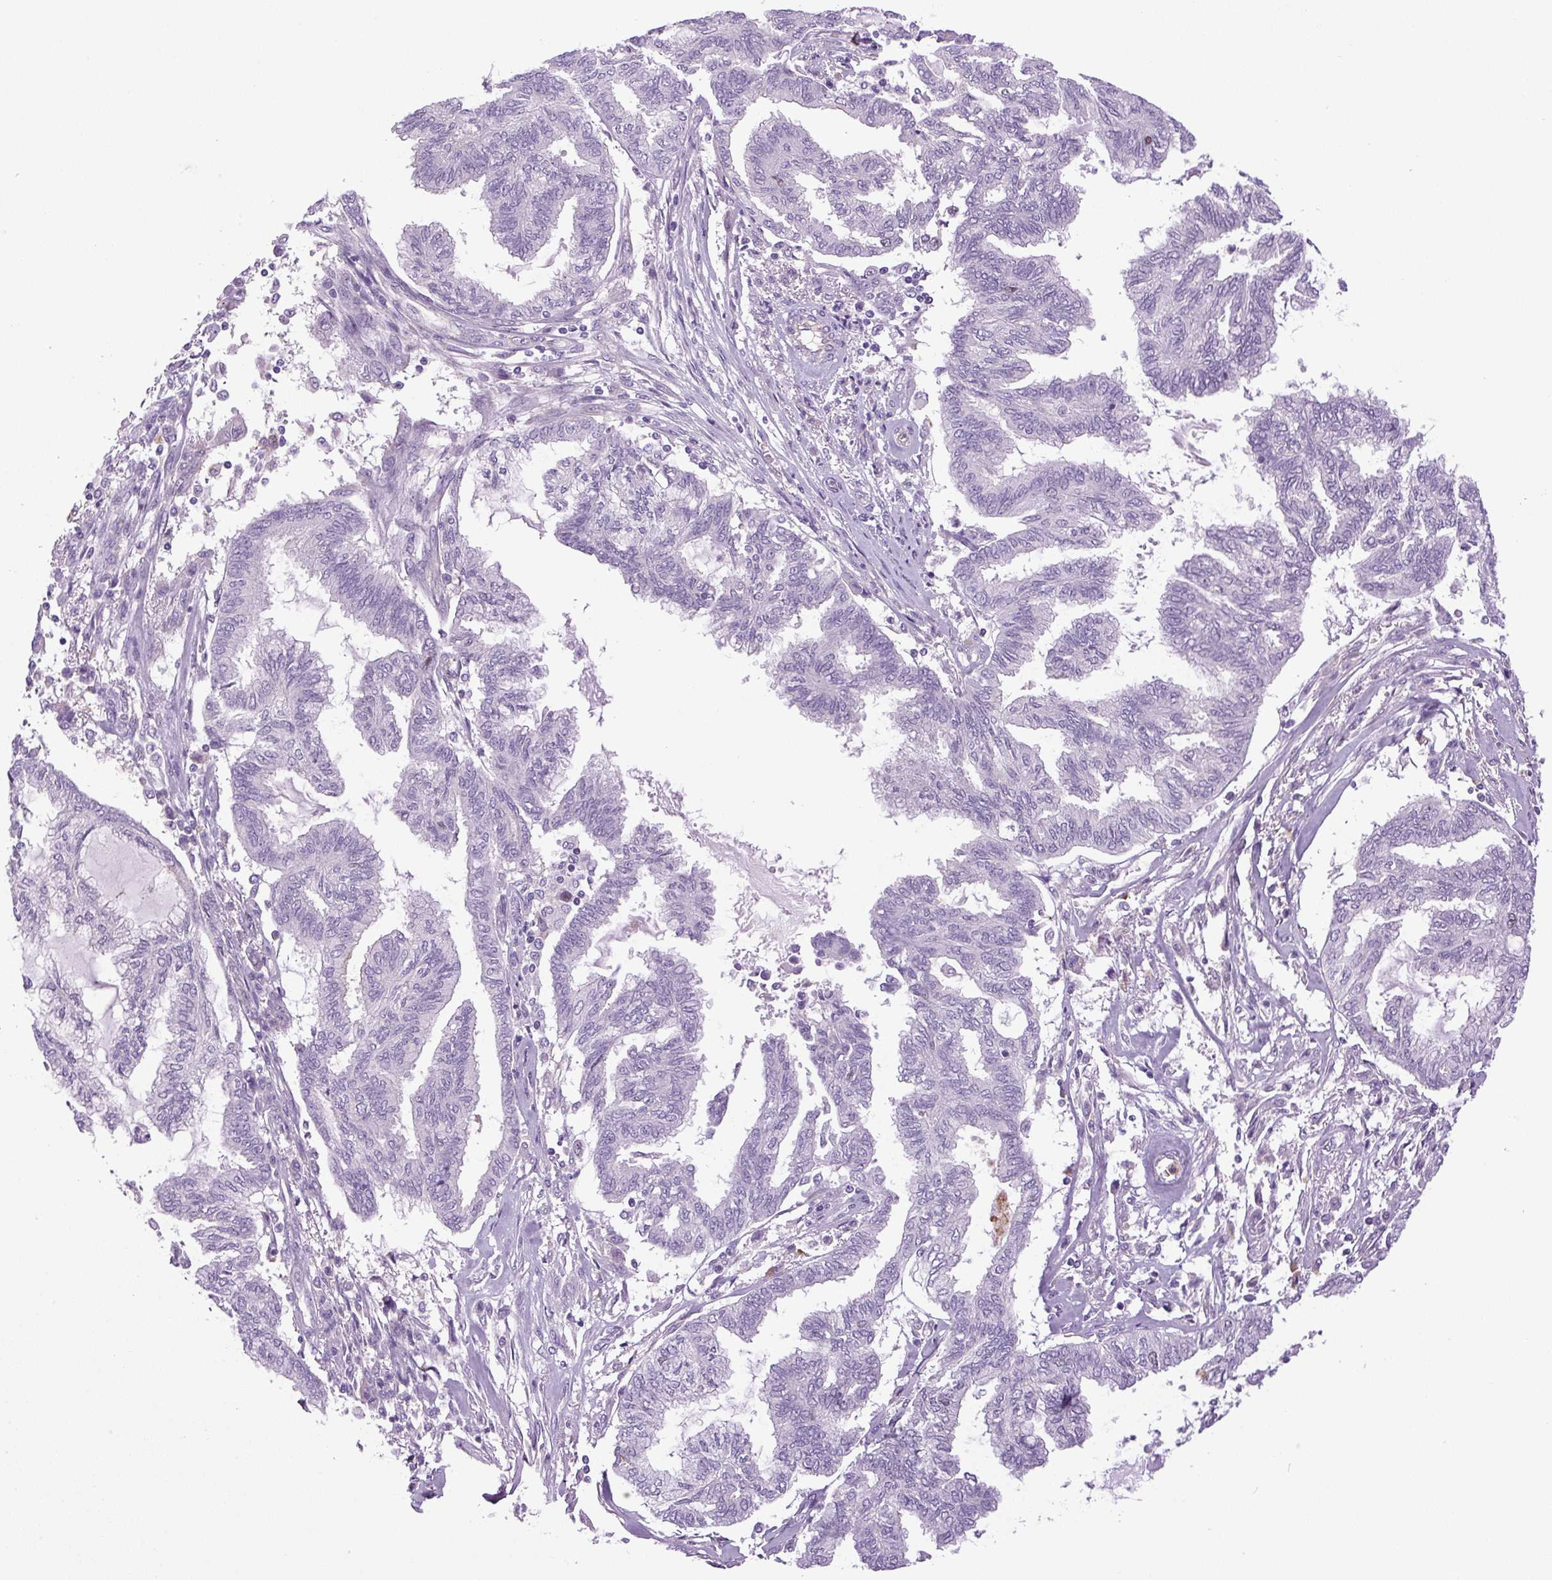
{"staining": {"intensity": "negative", "quantity": "none", "location": "none"}, "tissue": "endometrial cancer", "cell_type": "Tumor cells", "image_type": "cancer", "snomed": [{"axis": "morphology", "description": "Adenocarcinoma, NOS"}, {"axis": "topography", "description": "Endometrium"}], "caption": "This is an immunohistochemistry (IHC) histopathology image of human endometrial cancer (adenocarcinoma). There is no positivity in tumor cells.", "gene": "KIFC1", "patient": {"sex": "female", "age": 86}}